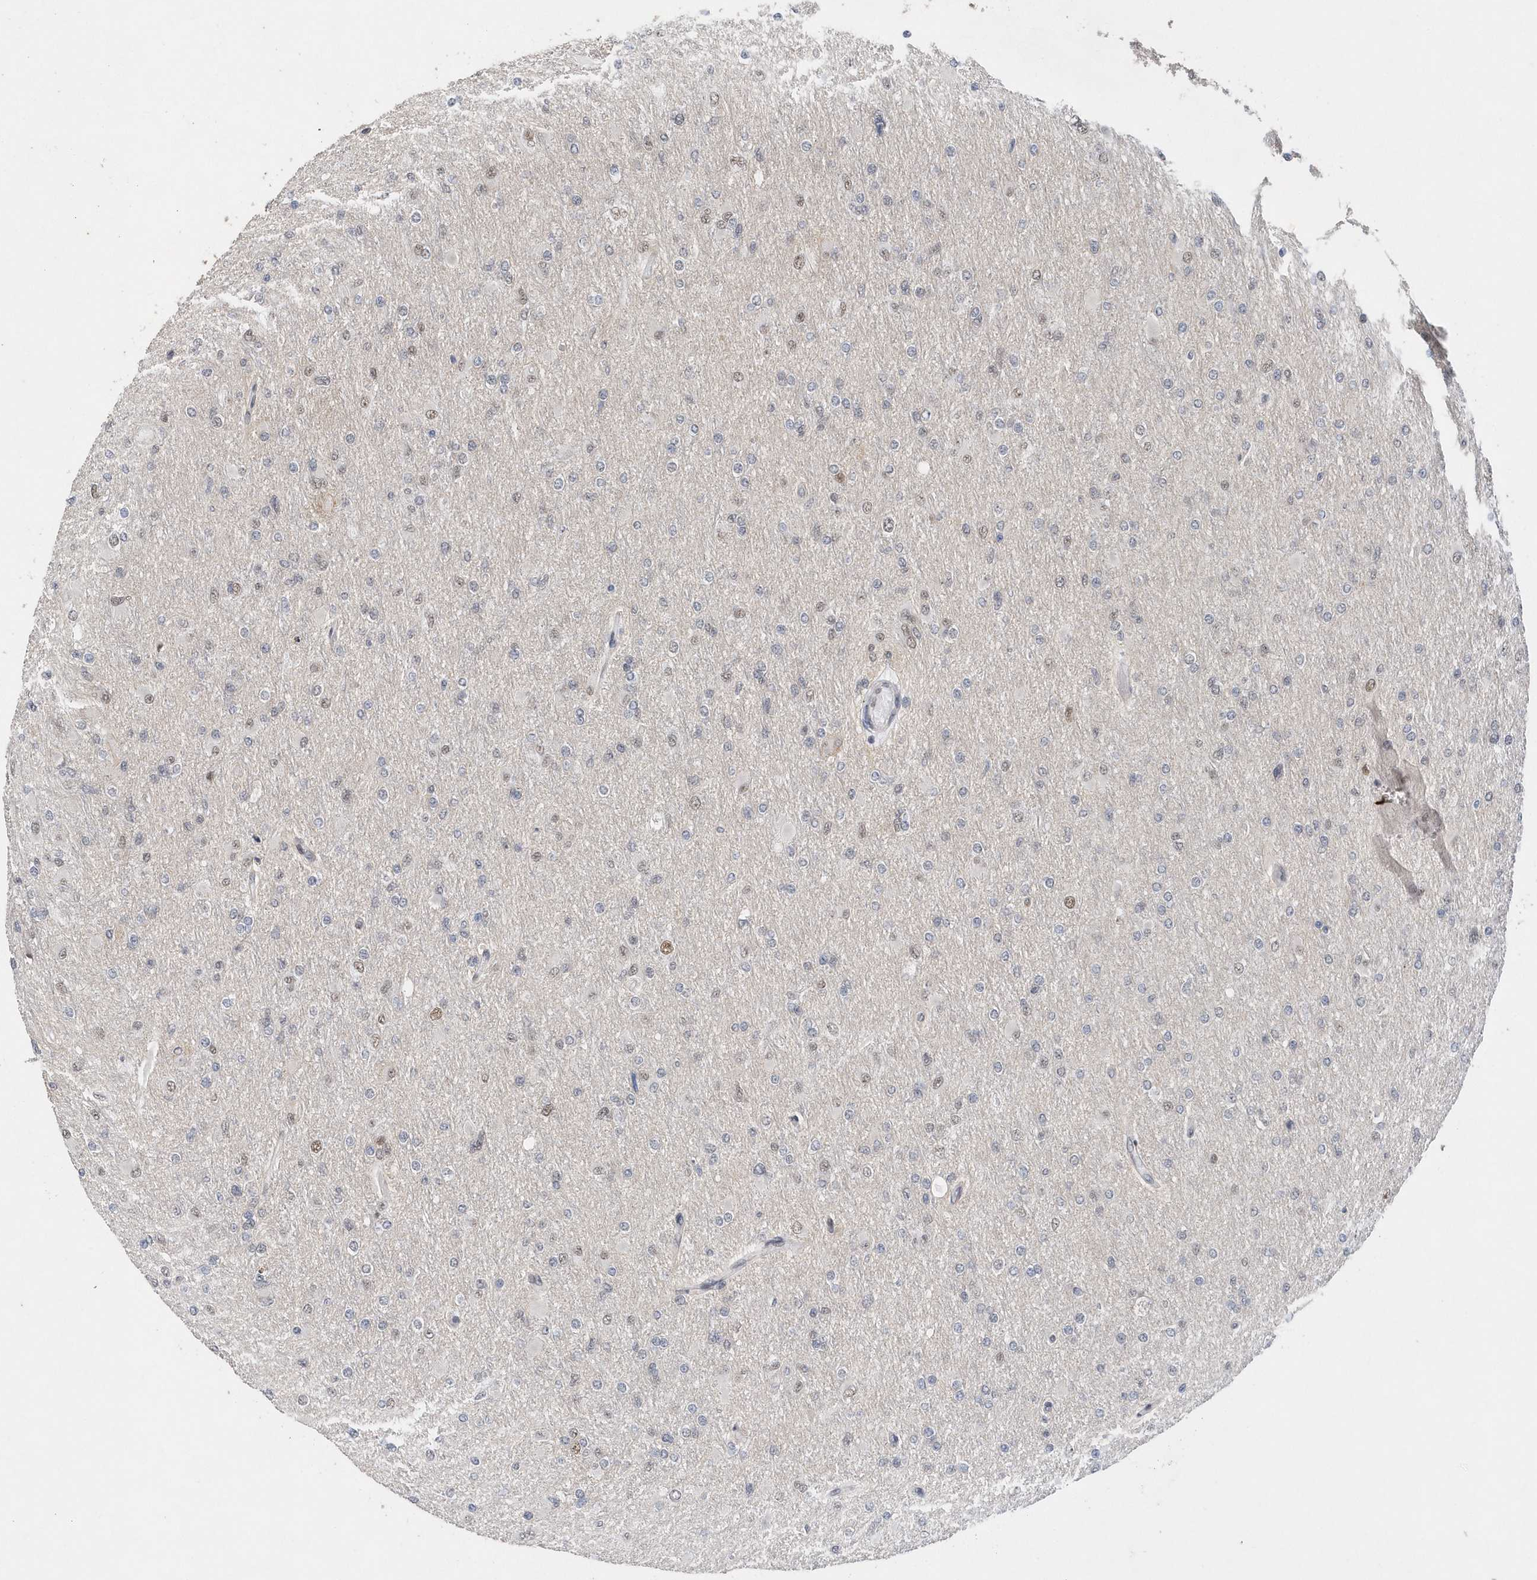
{"staining": {"intensity": "negative", "quantity": "none", "location": "none"}, "tissue": "glioma", "cell_type": "Tumor cells", "image_type": "cancer", "snomed": [{"axis": "morphology", "description": "Glioma, malignant, High grade"}, {"axis": "topography", "description": "Cerebral cortex"}], "caption": "This is an immunohistochemistry image of human malignant glioma (high-grade). There is no staining in tumor cells.", "gene": "RPP30", "patient": {"sex": "female", "age": 36}}